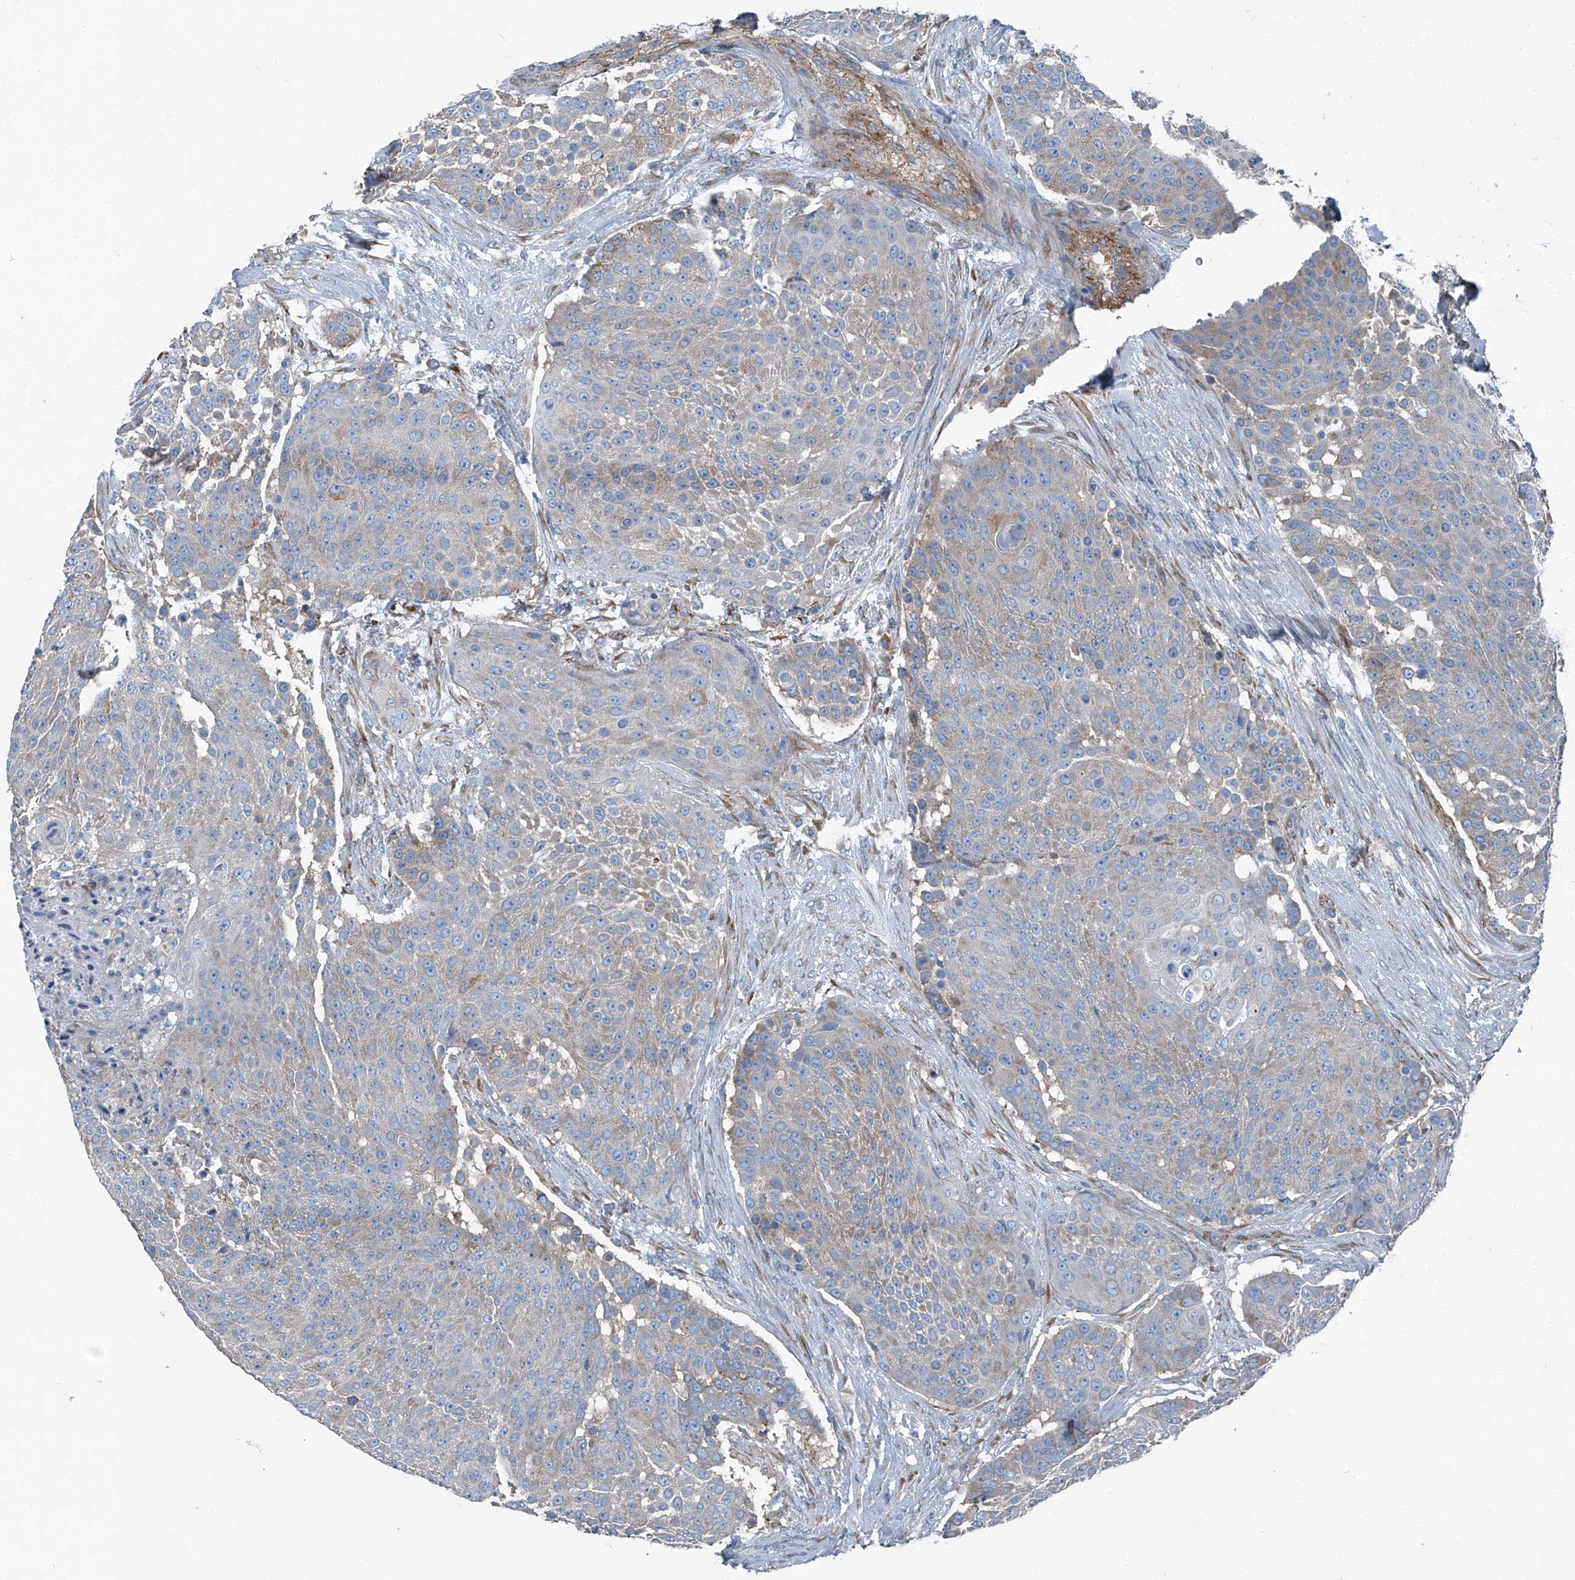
{"staining": {"intensity": "negative", "quantity": "none", "location": "none"}, "tissue": "urothelial cancer", "cell_type": "Tumor cells", "image_type": "cancer", "snomed": [{"axis": "morphology", "description": "Urothelial carcinoma, High grade"}, {"axis": "topography", "description": "Urinary bladder"}], "caption": "The micrograph reveals no significant expression in tumor cells of urothelial cancer.", "gene": "SEPTIN7", "patient": {"sex": "female", "age": 63}}